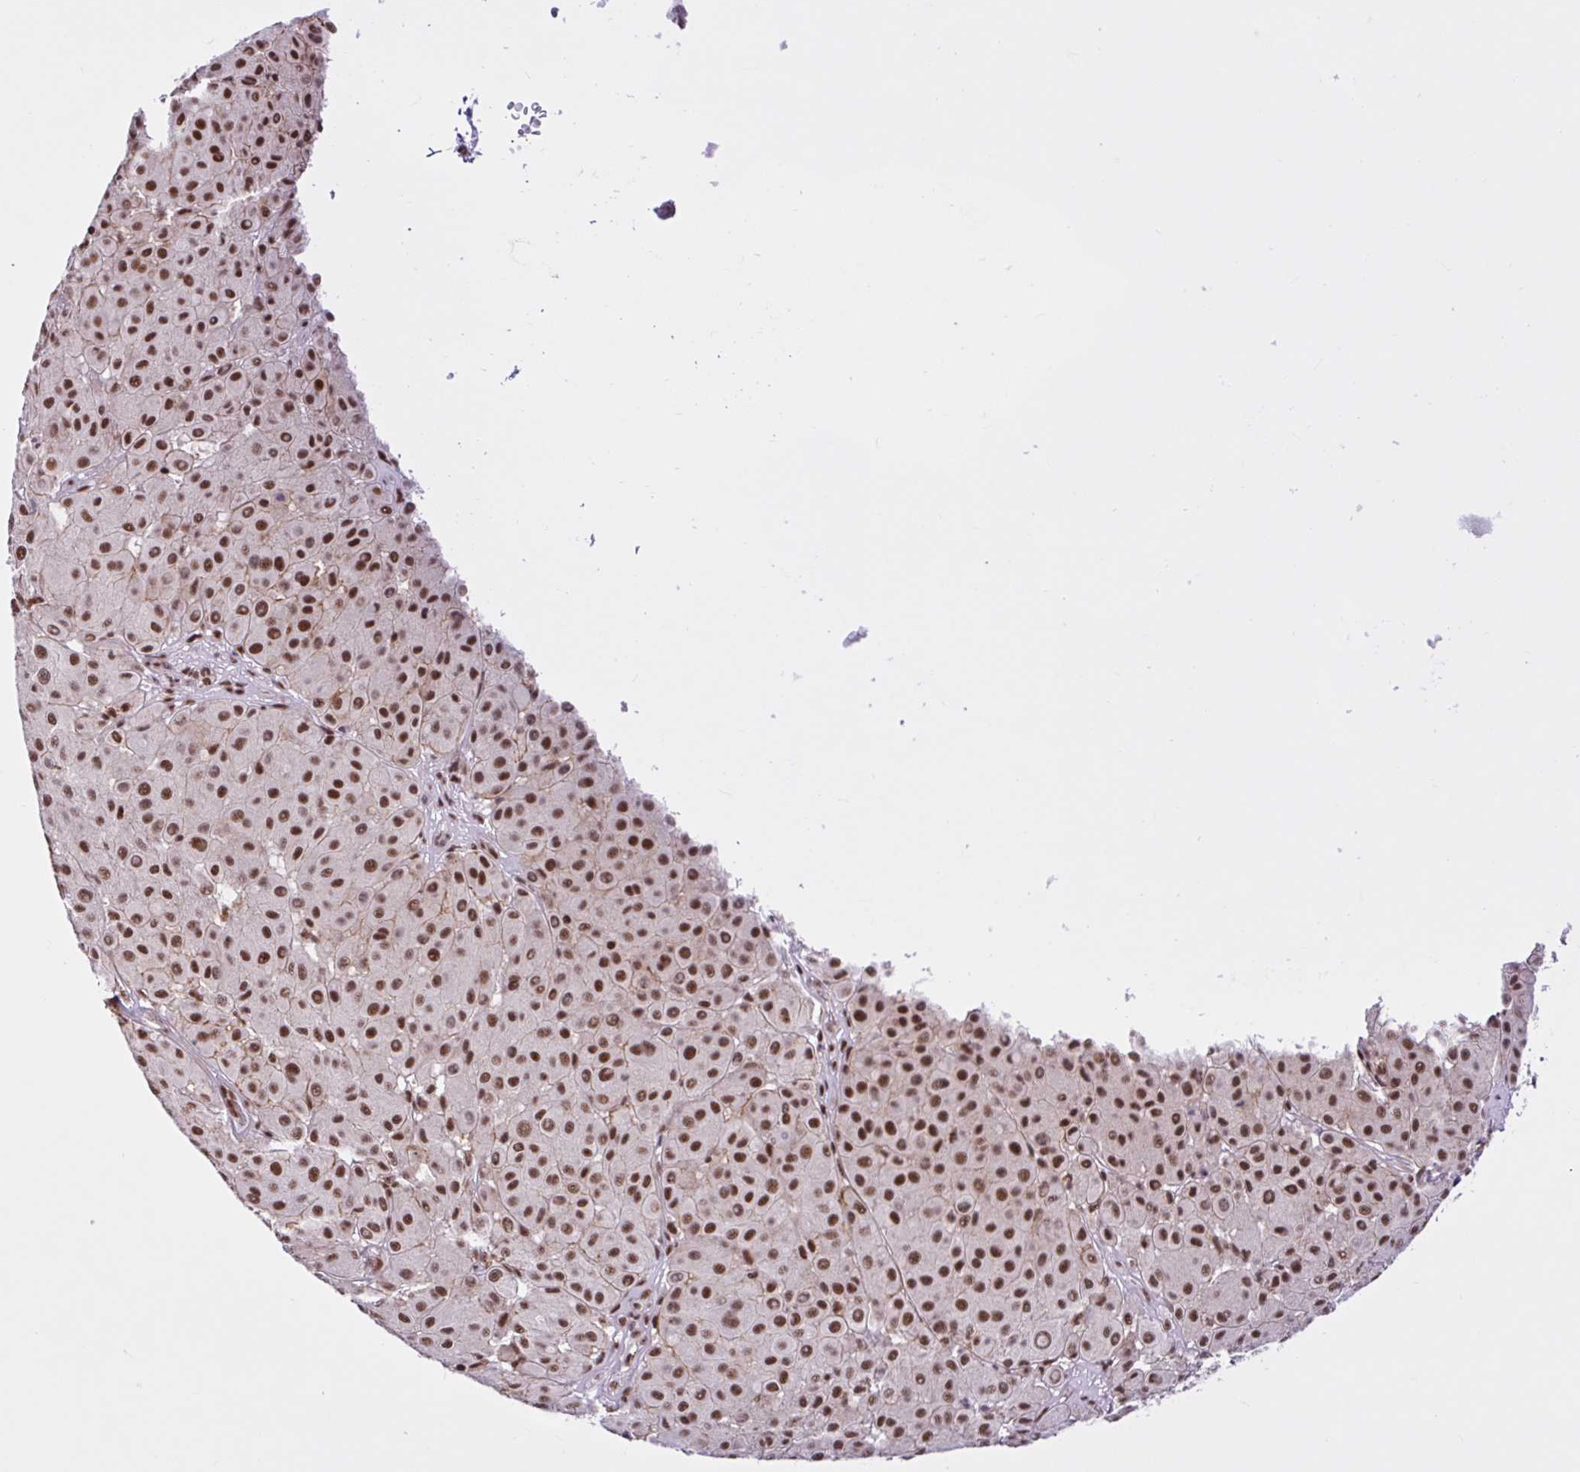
{"staining": {"intensity": "moderate", "quantity": ">75%", "location": "nuclear"}, "tissue": "melanoma", "cell_type": "Tumor cells", "image_type": "cancer", "snomed": [{"axis": "morphology", "description": "Malignant melanoma, Metastatic site"}, {"axis": "topography", "description": "Smooth muscle"}], "caption": "There is medium levels of moderate nuclear staining in tumor cells of melanoma, as demonstrated by immunohistochemical staining (brown color).", "gene": "CCDC12", "patient": {"sex": "male", "age": 41}}